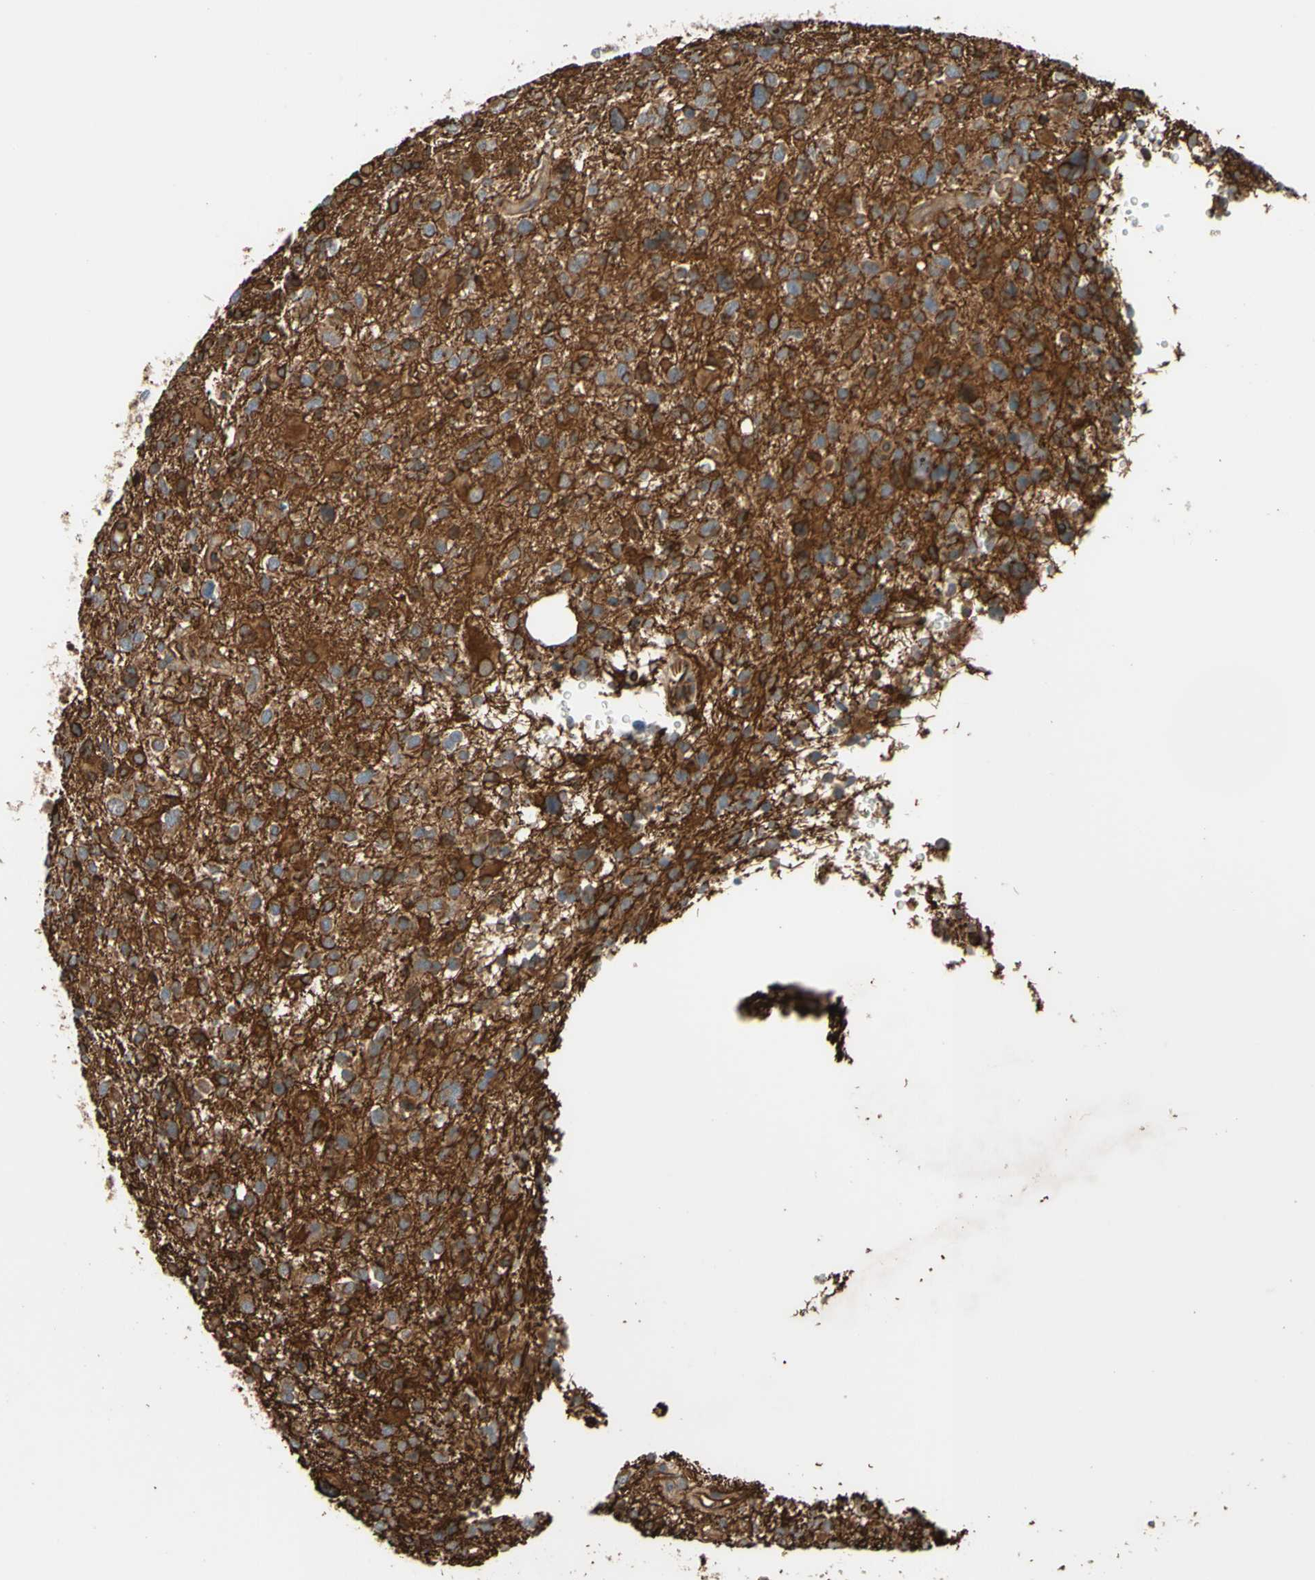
{"staining": {"intensity": "strong", "quantity": "25%-75%", "location": "cytoplasmic/membranous"}, "tissue": "glioma", "cell_type": "Tumor cells", "image_type": "cancer", "snomed": [{"axis": "morphology", "description": "Glioma, malignant, High grade"}, {"axis": "topography", "description": "Brain"}], "caption": "Immunohistochemistry staining of malignant glioma (high-grade), which exhibits high levels of strong cytoplasmic/membranous staining in about 25%-75% of tumor cells indicating strong cytoplasmic/membranous protein expression. The staining was performed using DAB (brown) for protein detection and nuclei were counterstained in hematoxylin (blue).", "gene": "TRAF2", "patient": {"sex": "male", "age": 48}}